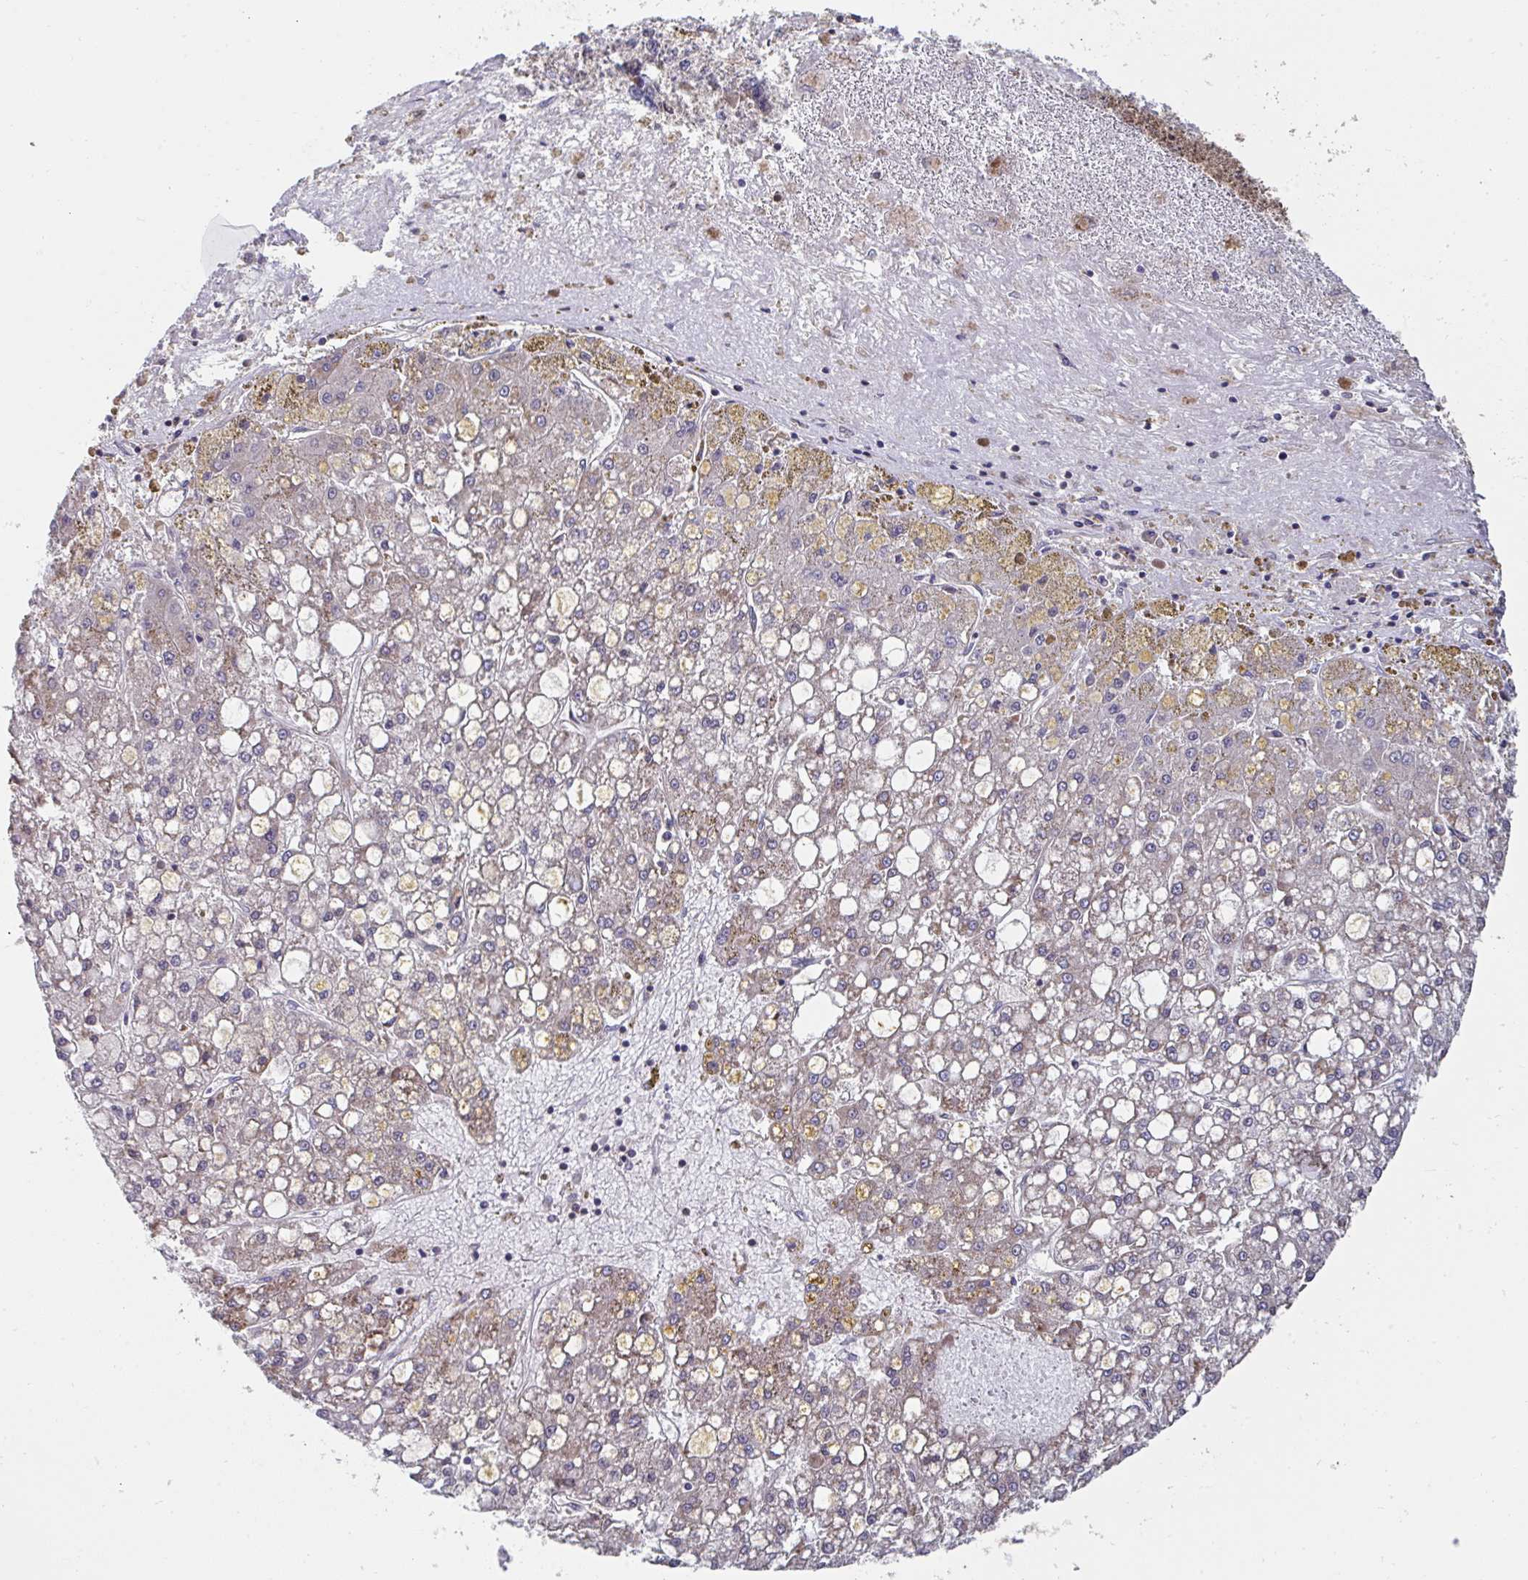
{"staining": {"intensity": "weak", "quantity": "25%-75%", "location": "cytoplasmic/membranous"}, "tissue": "liver cancer", "cell_type": "Tumor cells", "image_type": "cancer", "snomed": [{"axis": "morphology", "description": "Carcinoma, Hepatocellular, NOS"}, {"axis": "topography", "description": "Liver"}], "caption": "There is low levels of weak cytoplasmic/membranous positivity in tumor cells of liver cancer (hepatocellular carcinoma), as demonstrated by immunohistochemical staining (brown color).", "gene": "DZANK1", "patient": {"sex": "male", "age": 67}}